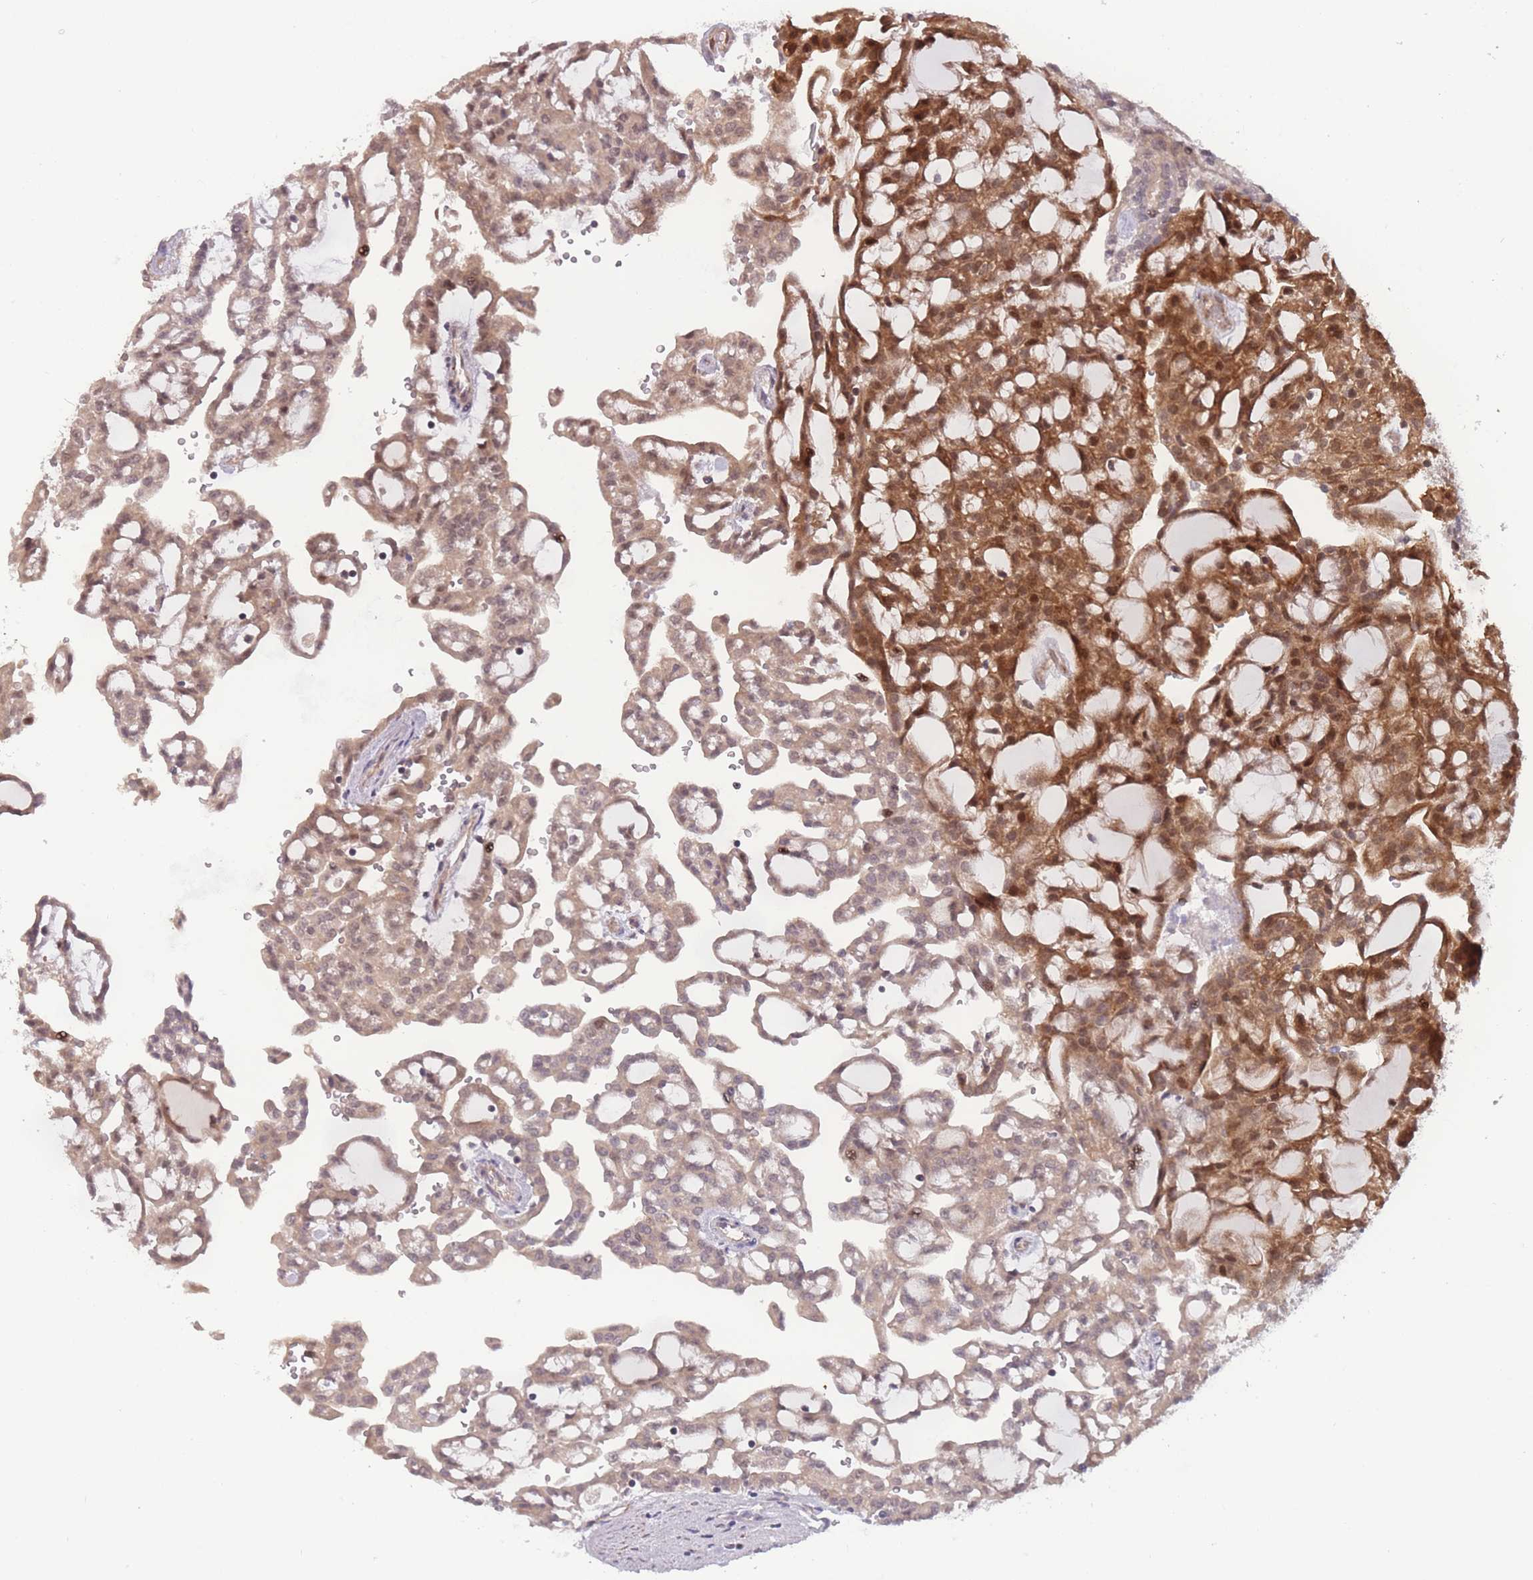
{"staining": {"intensity": "moderate", "quantity": "25%-75%", "location": "cytoplasmic/membranous,nuclear"}, "tissue": "renal cancer", "cell_type": "Tumor cells", "image_type": "cancer", "snomed": [{"axis": "morphology", "description": "Adenocarcinoma, NOS"}, {"axis": "topography", "description": "Kidney"}], "caption": "Brown immunohistochemical staining in human renal adenocarcinoma displays moderate cytoplasmic/membranous and nuclear positivity in approximately 25%-75% of tumor cells.", "gene": "RPS18", "patient": {"sex": "male", "age": 63}}